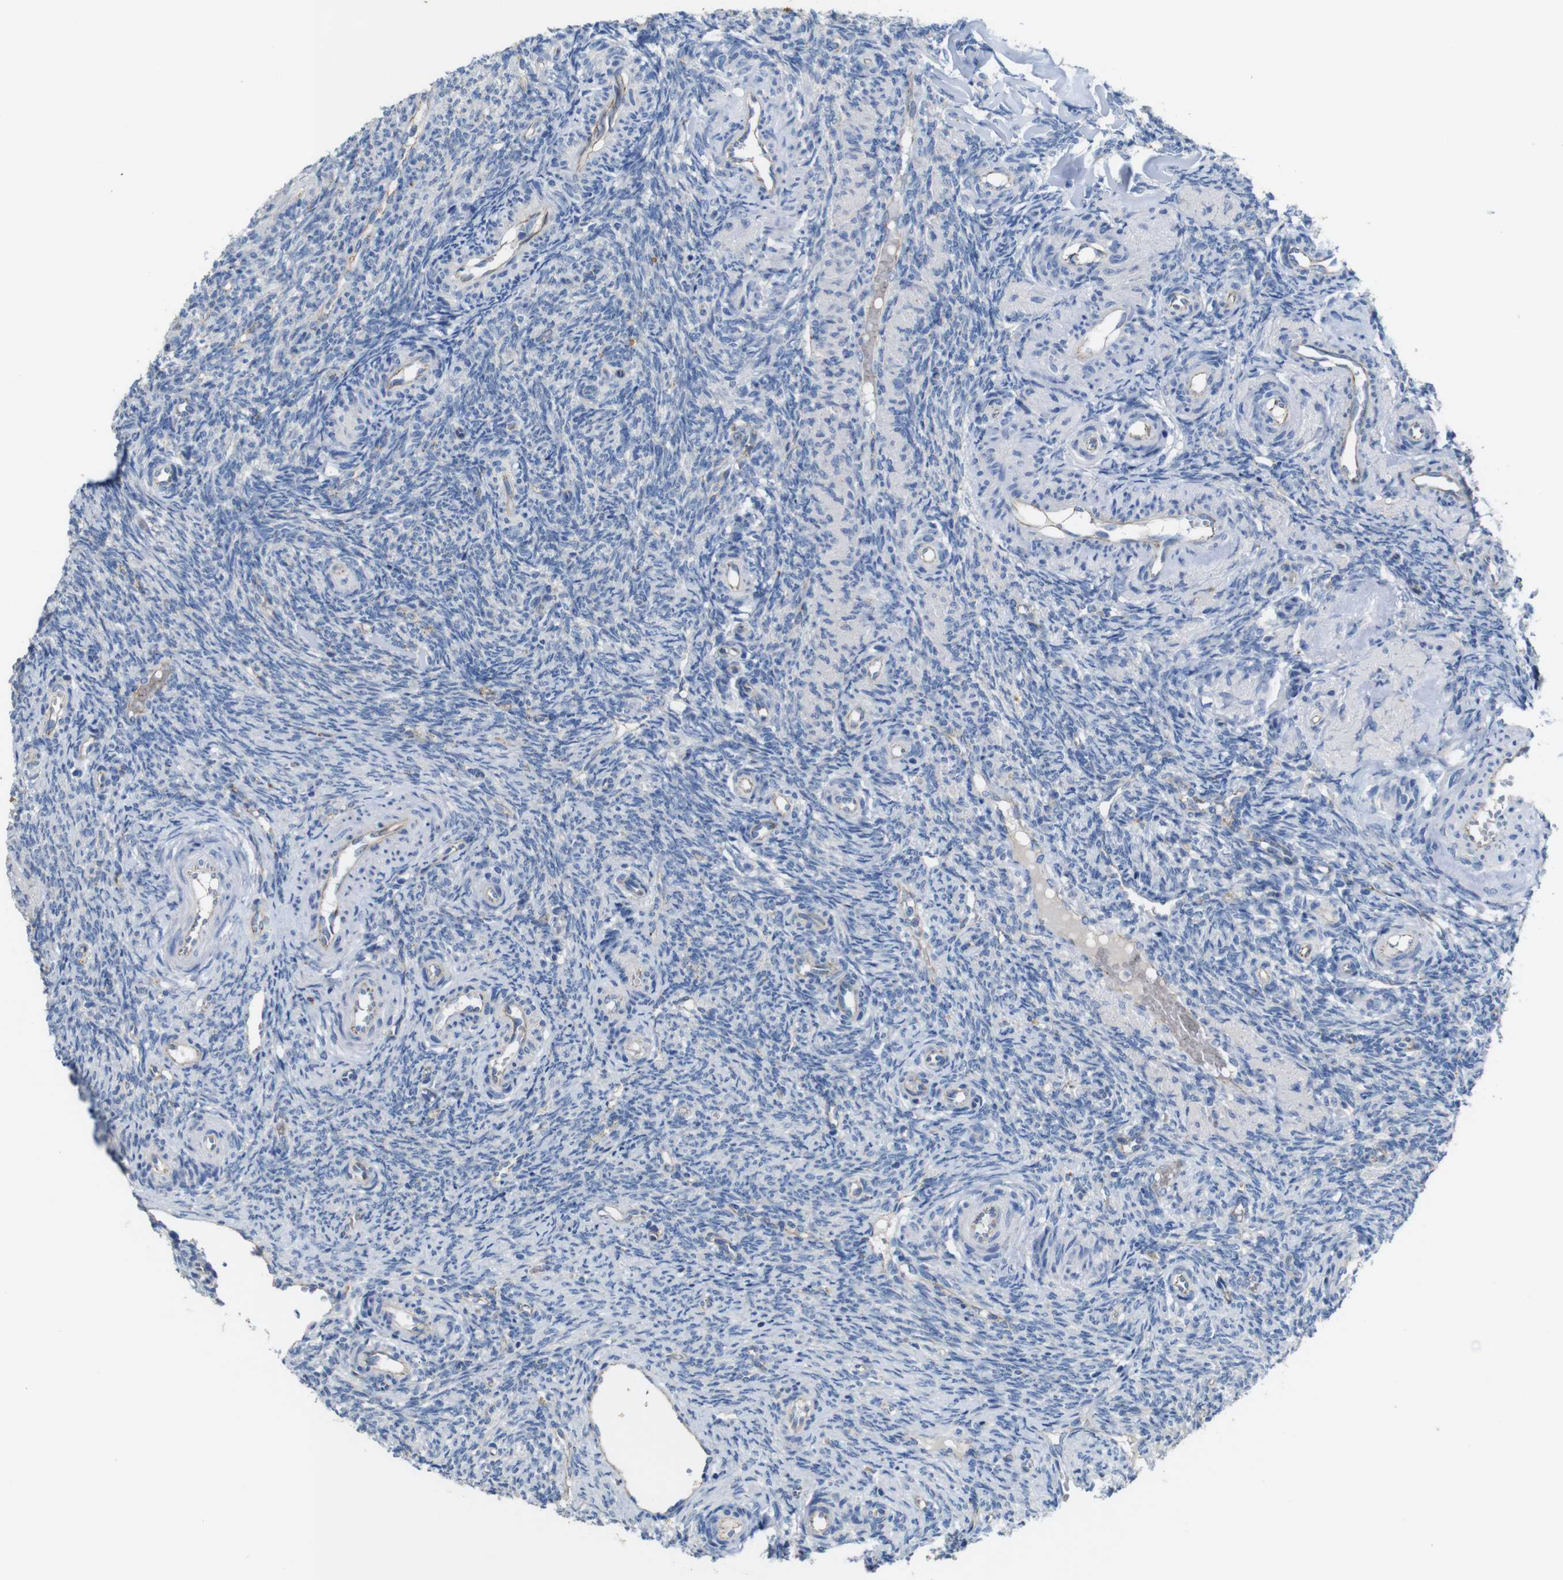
{"staining": {"intensity": "weak", "quantity": "25%-75%", "location": "cytoplasmic/membranous"}, "tissue": "ovary", "cell_type": "Follicle cells", "image_type": "normal", "snomed": [{"axis": "morphology", "description": "Normal tissue, NOS"}, {"axis": "topography", "description": "Ovary"}], "caption": "An immunohistochemistry photomicrograph of unremarkable tissue is shown. Protein staining in brown highlights weak cytoplasmic/membranous positivity in ovary within follicle cells. (IHC, brightfield microscopy, high magnification).", "gene": "NHLRC3", "patient": {"sex": "female", "age": 41}}